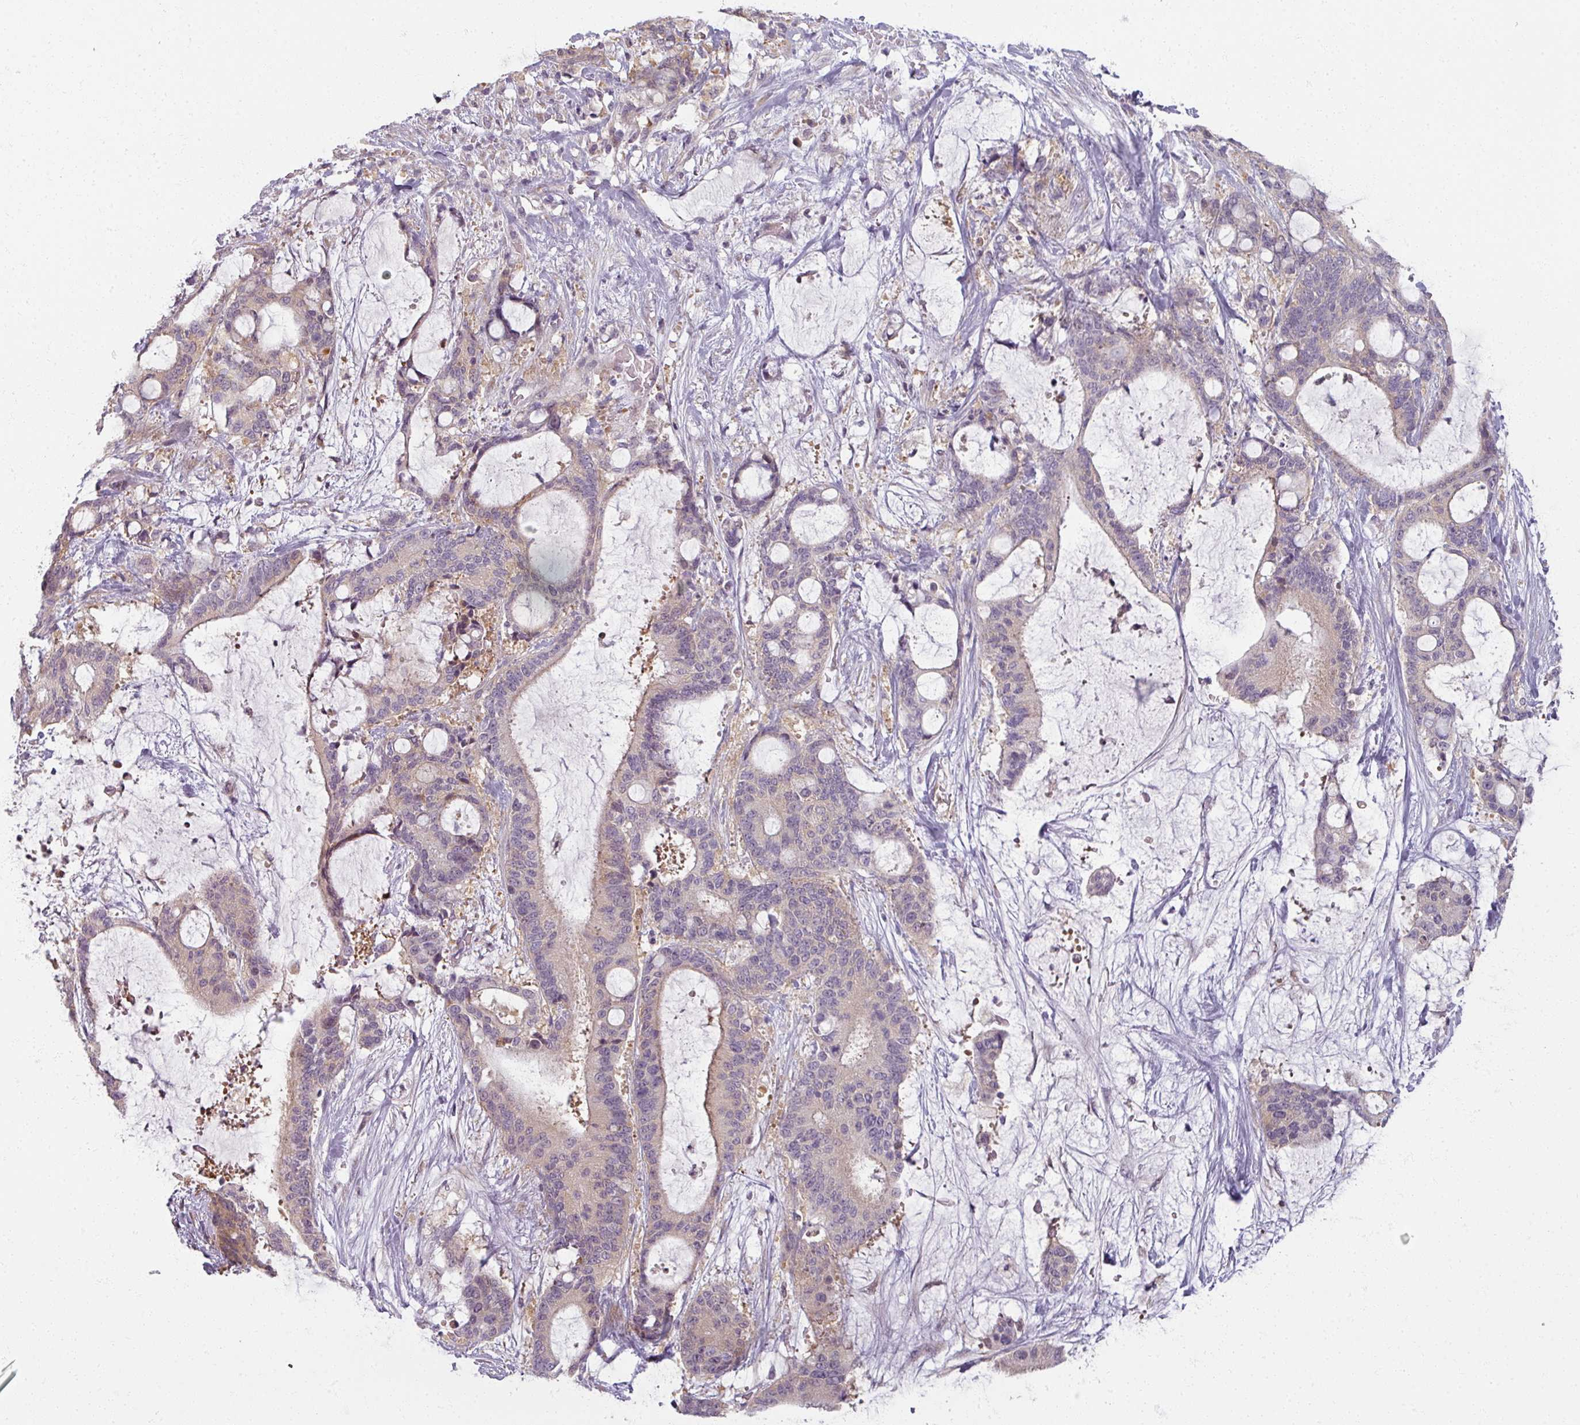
{"staining": {"intensity": "weak", "quantity": "<25%", "location": "cytoplasmic/membranous"}, "tissue": "liver cancer", "cell_type": "Tumor cells", "image_type": "cancer", "snomed": [{"axis": "morphology", "description": "Normal tissue, NOS"}, {"axis": "morphology", "description": "Cholangiocarcinoma"}, {"axis": "topography", "description": "Liver"}, {"axis": "topography", "description": "Peripheral nerve tissue"}], "caption": "Immunohistochemical staining of liver cancer (cholangiocarcinoma) demonstrates no significant staining in tumor cells.", "gene": "MYMK", "patient": {"sex": "female", "age": 73}}